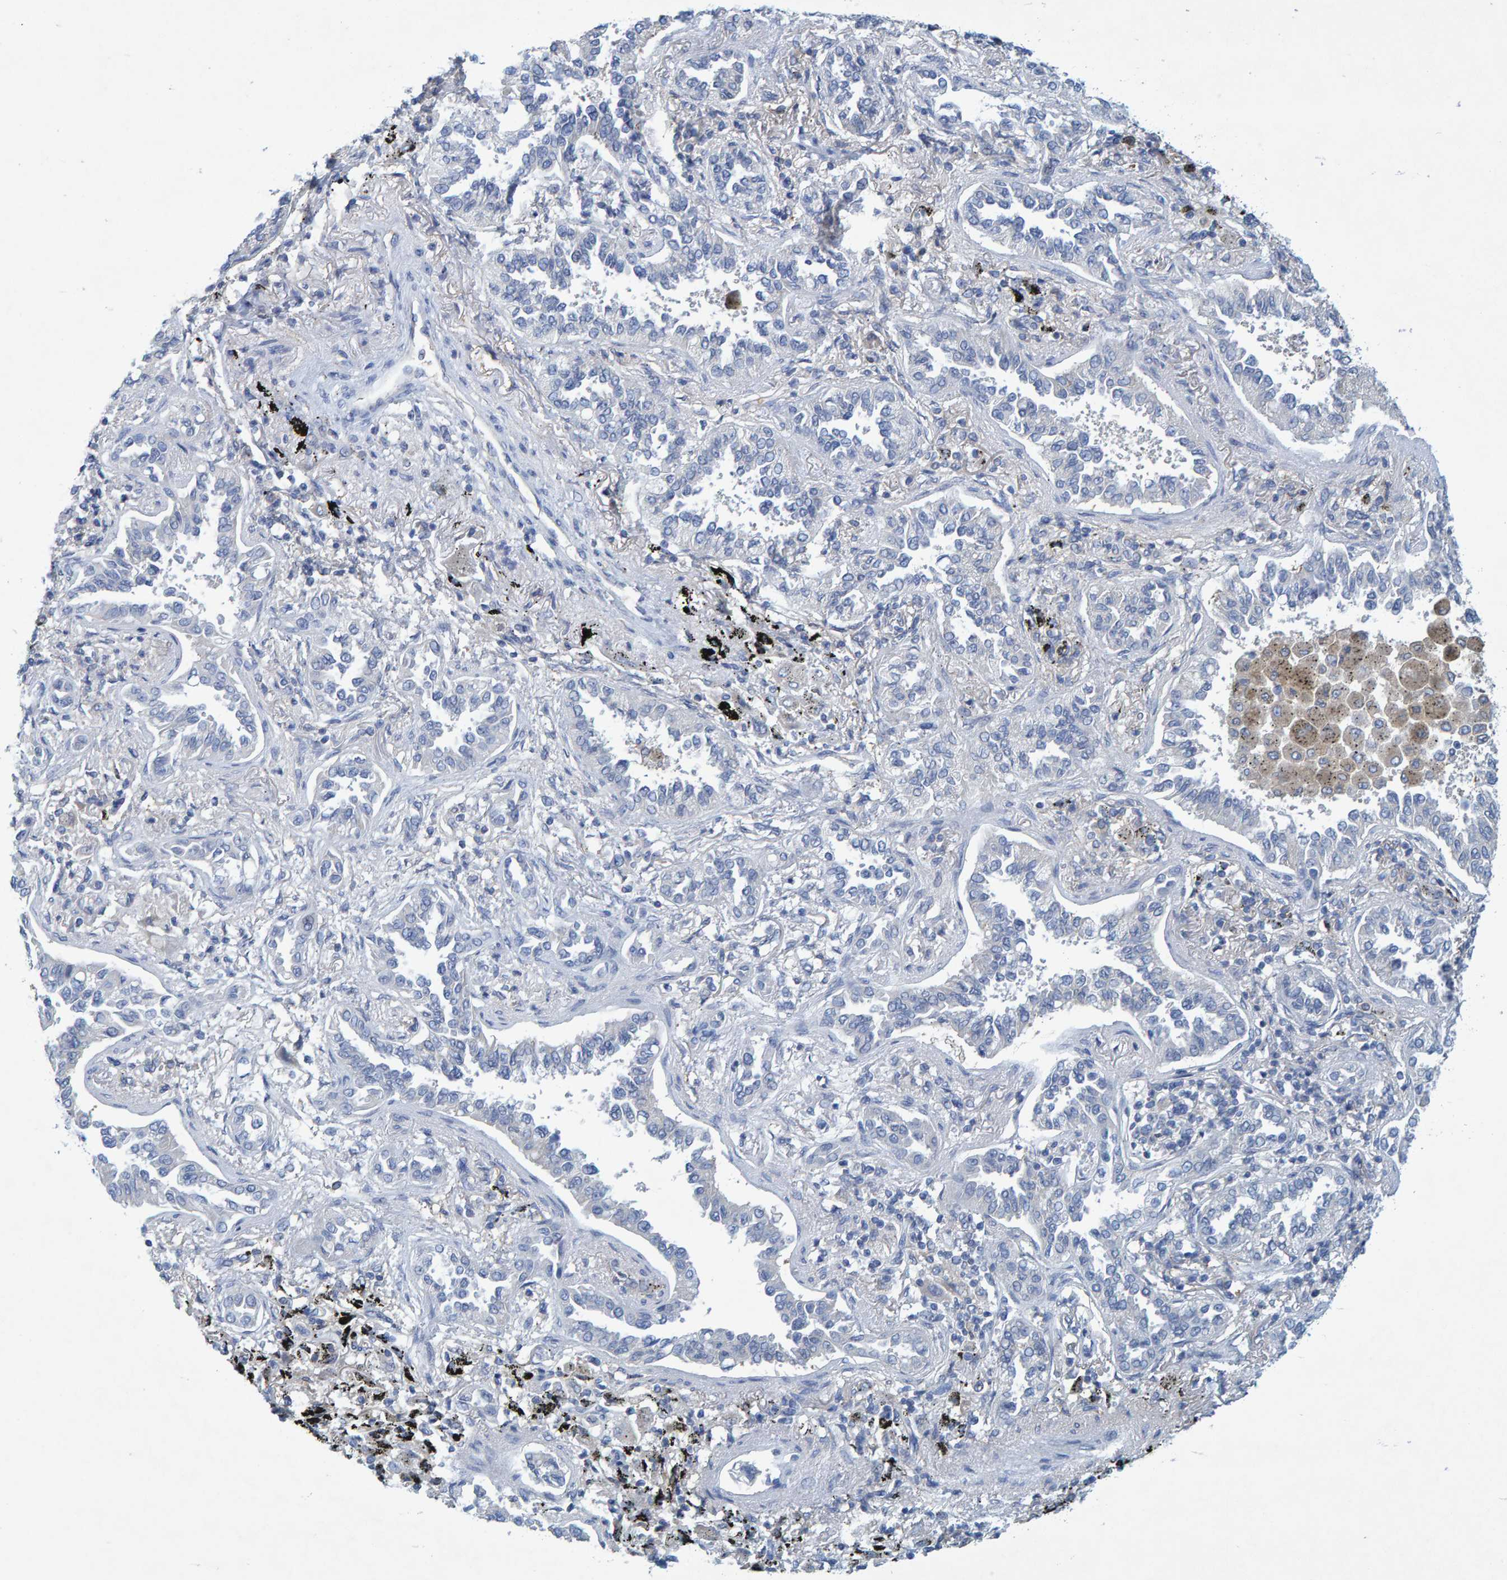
{"staining": {"intensity": "negative", "quantity": "none", "location": "none"}, "tissue": "lung cancer", "cell_type": "Tumor cells", "image_type": "cancer", "snomed": [{"axis": "morphology", "description": "Normal tissue, NOS"}, {"axis": "morphology", "description": "Adenocarcinoma, NOS"}, {"axis": "topography", "description": "Lung"}], "caption": "An immunohistochemistry (IHC) micrograph of lung adenocarcinoma is shown. There is no staining in tumor cells of lung adenocarcinoma.", "gene": "ALAD", "patient": {"sex": "male", "age": 59}}